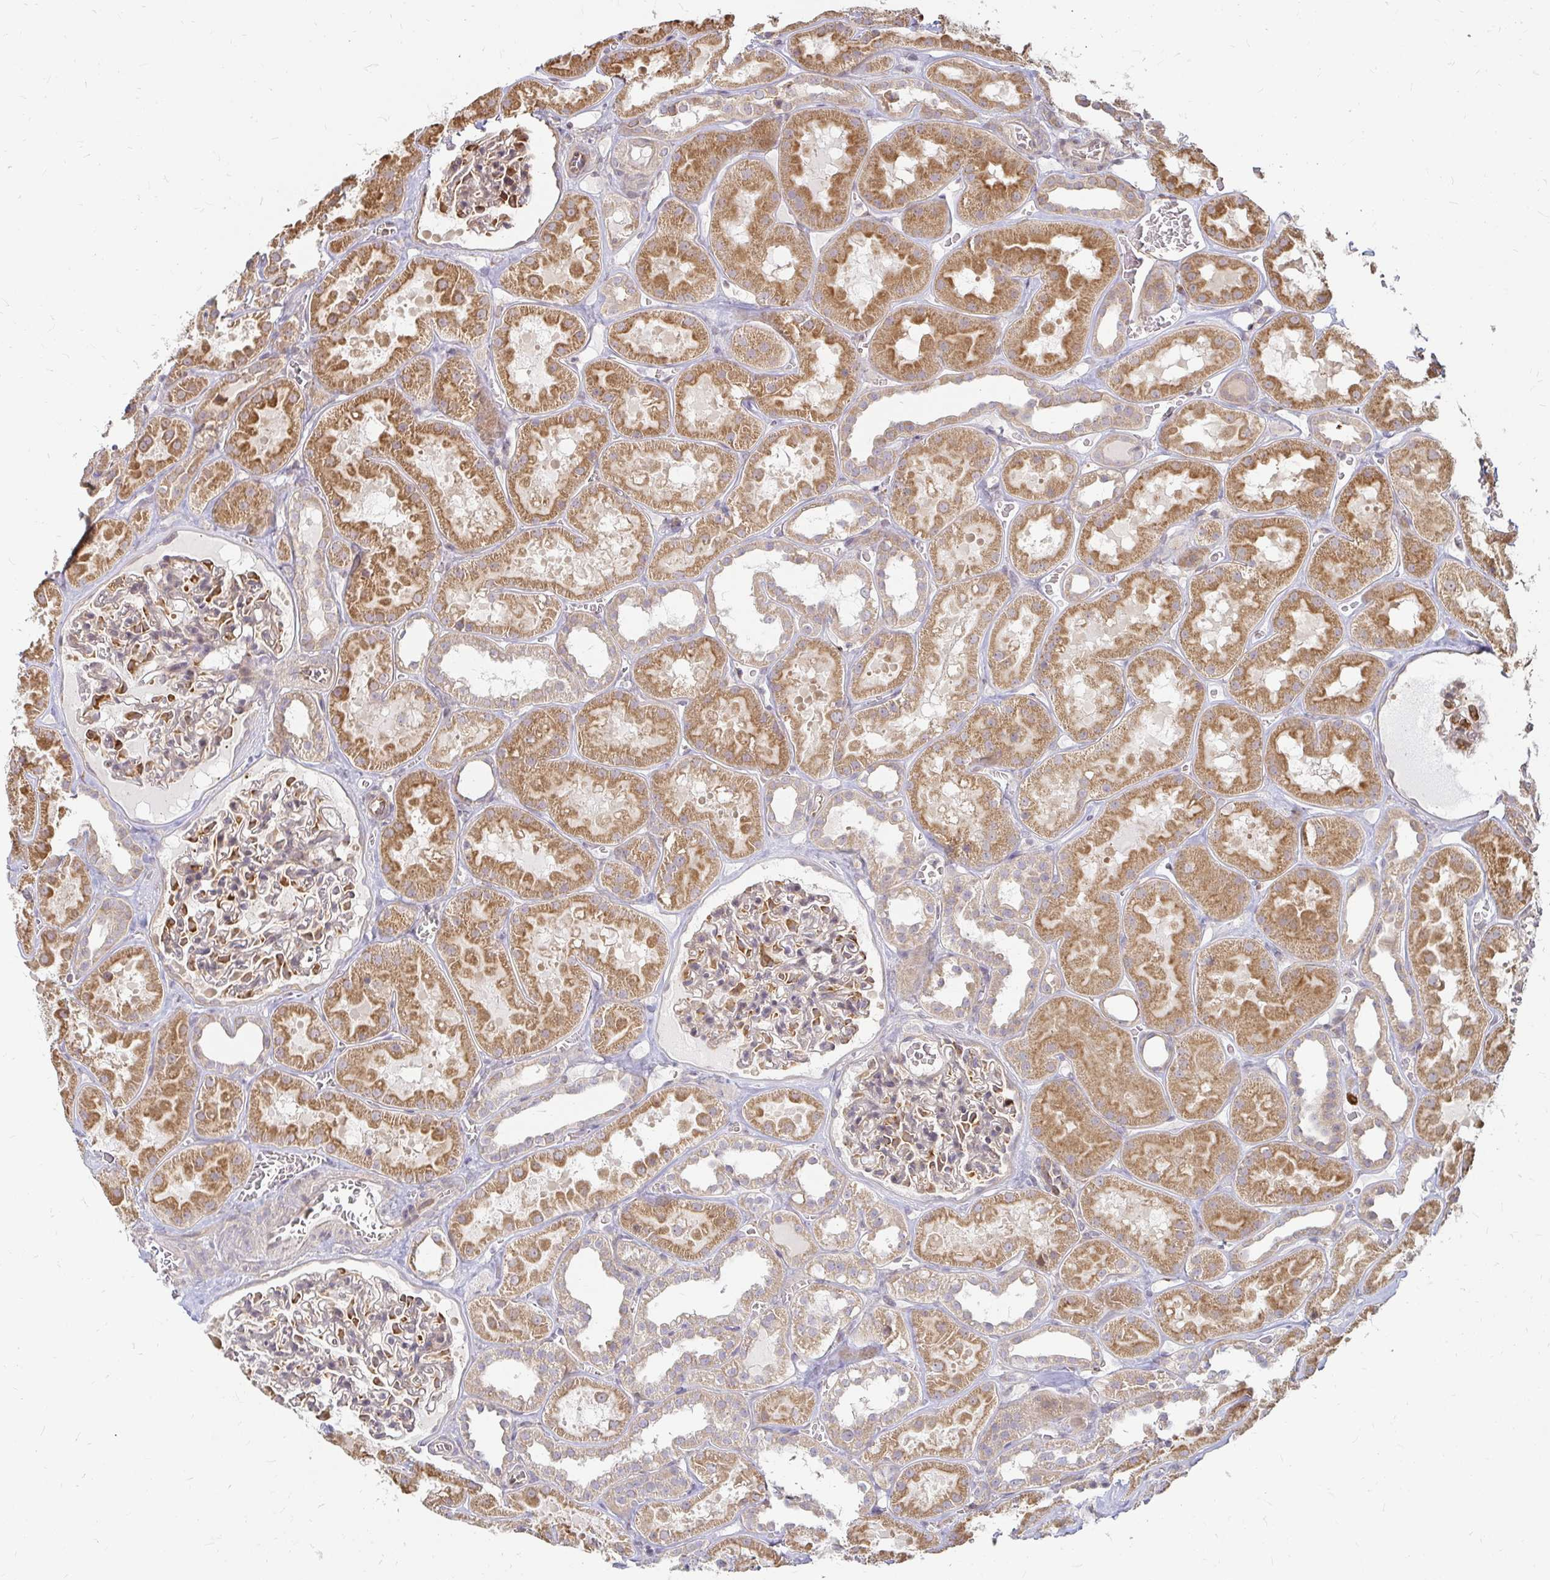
{"staining": {"intensity": "moderate", "quantity": "<25%", "location": "cytoplasmic/membranous"}, "tissue": "kidney", "cell_type": "Cells in glomeruli", "image_type": "normal", "snomed": [{"axis": "morphology", "description": "Normal tissue, NOS"}, {"axis": "topography", "description": "Kidney"}], "caption": "About <25% of cells in glomeruli in normal kidney reveal moderate cytoplasmic/membranous protein staining as visualized by brown immunohistochemical staining.", "gene": "CAST", "patient": {"sex": "female", "age": 41}}